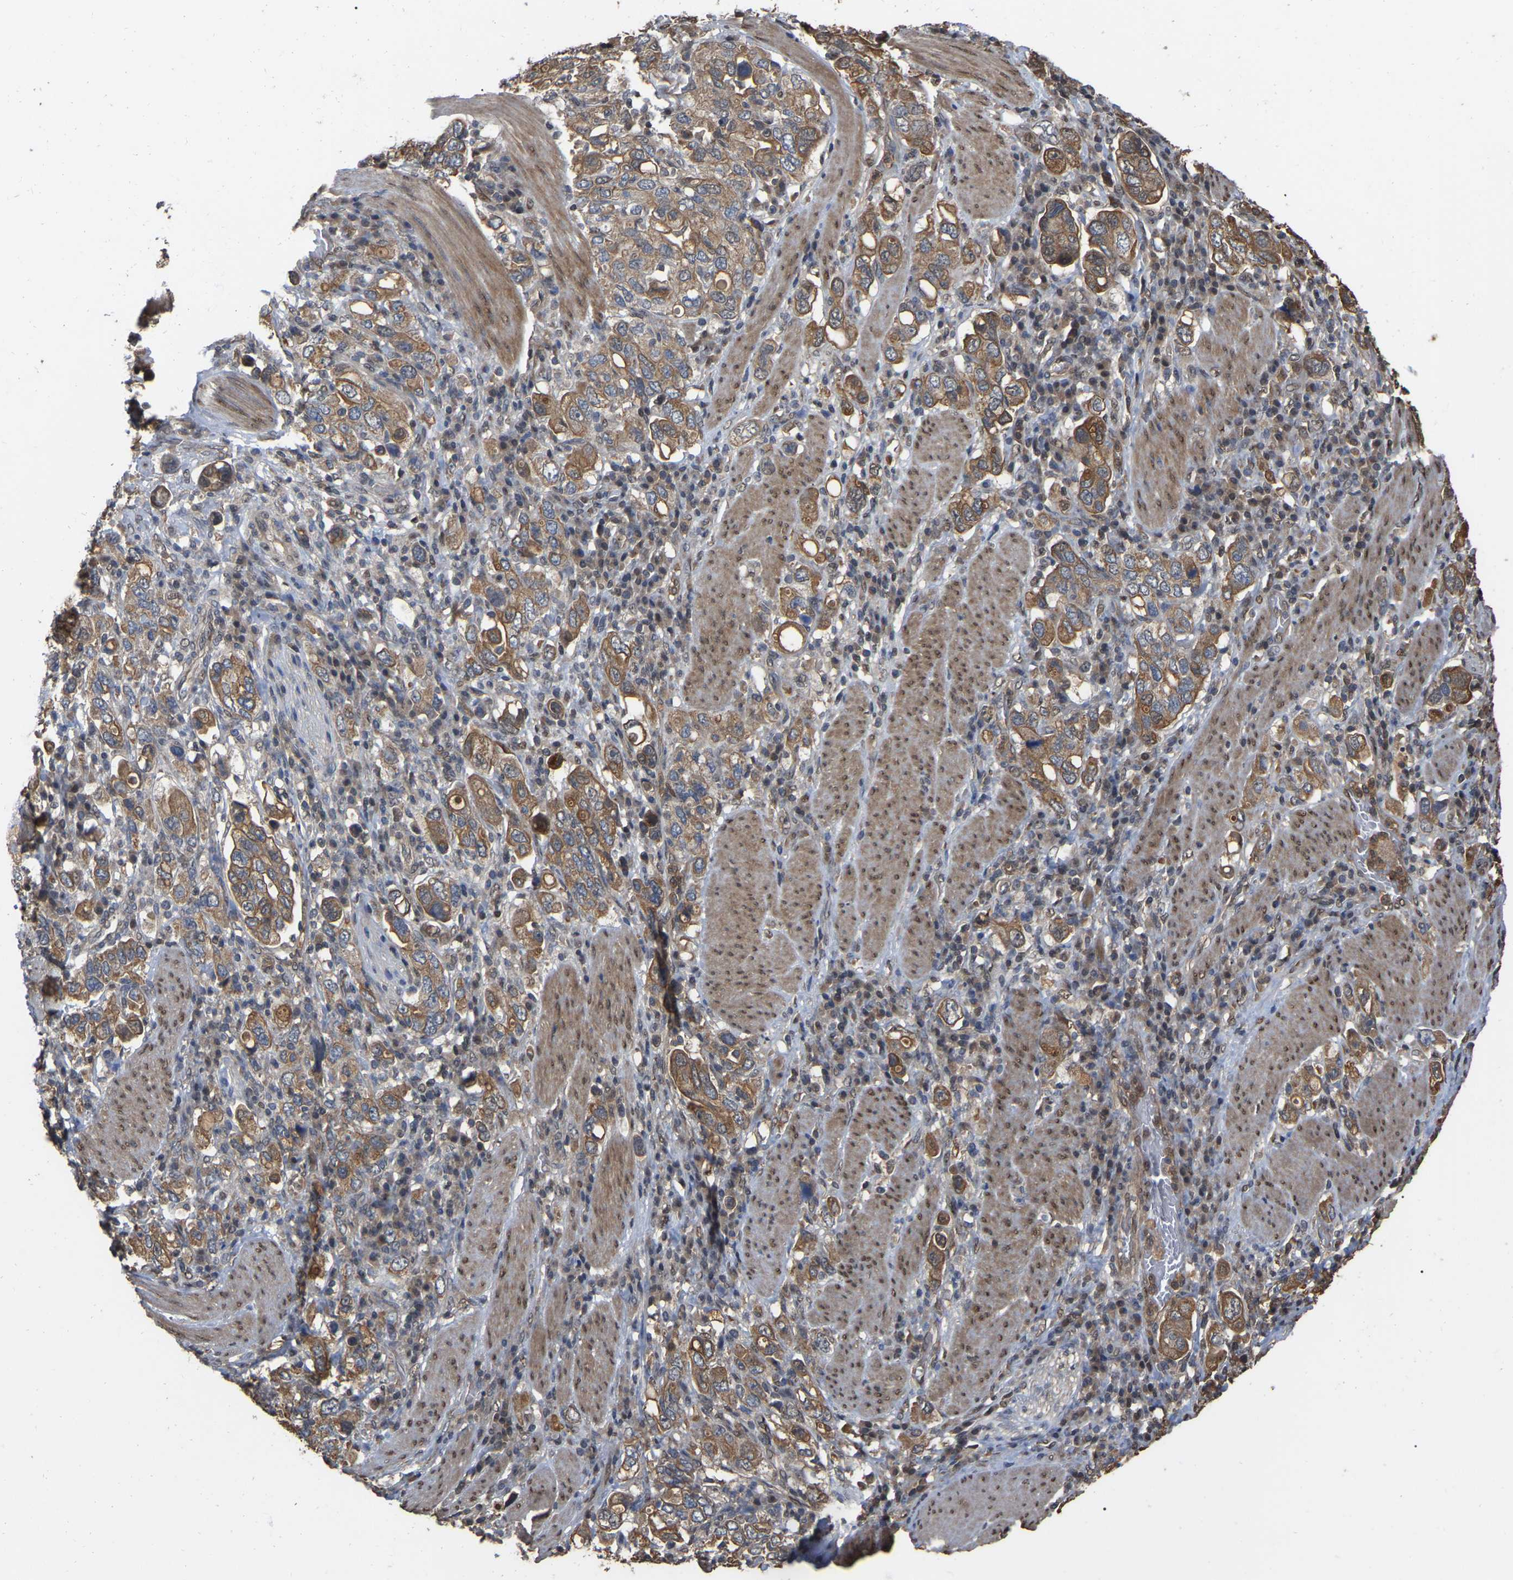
{"staining": {"intensity": "moderate", "quantity": ">75%", "location": "cytoplasmic/membranous"}, "tissue": "stomach cancer", "cell_type": "Tumor cells", "image_type": "cancer", "snomed": [{"axis": "morphology", "description": "Adenocarcinoma, NOS"}, {"axis": "topography", "description": "Stomach, upper"}], "caption": "Protein expression analysis of stomach adenocarcinoma displays moderate cytoplasmic/membranous expression in about >75% of tumor cells.", "gene": "FAM219A", "patient": {"sex": "male", "age": 62}}